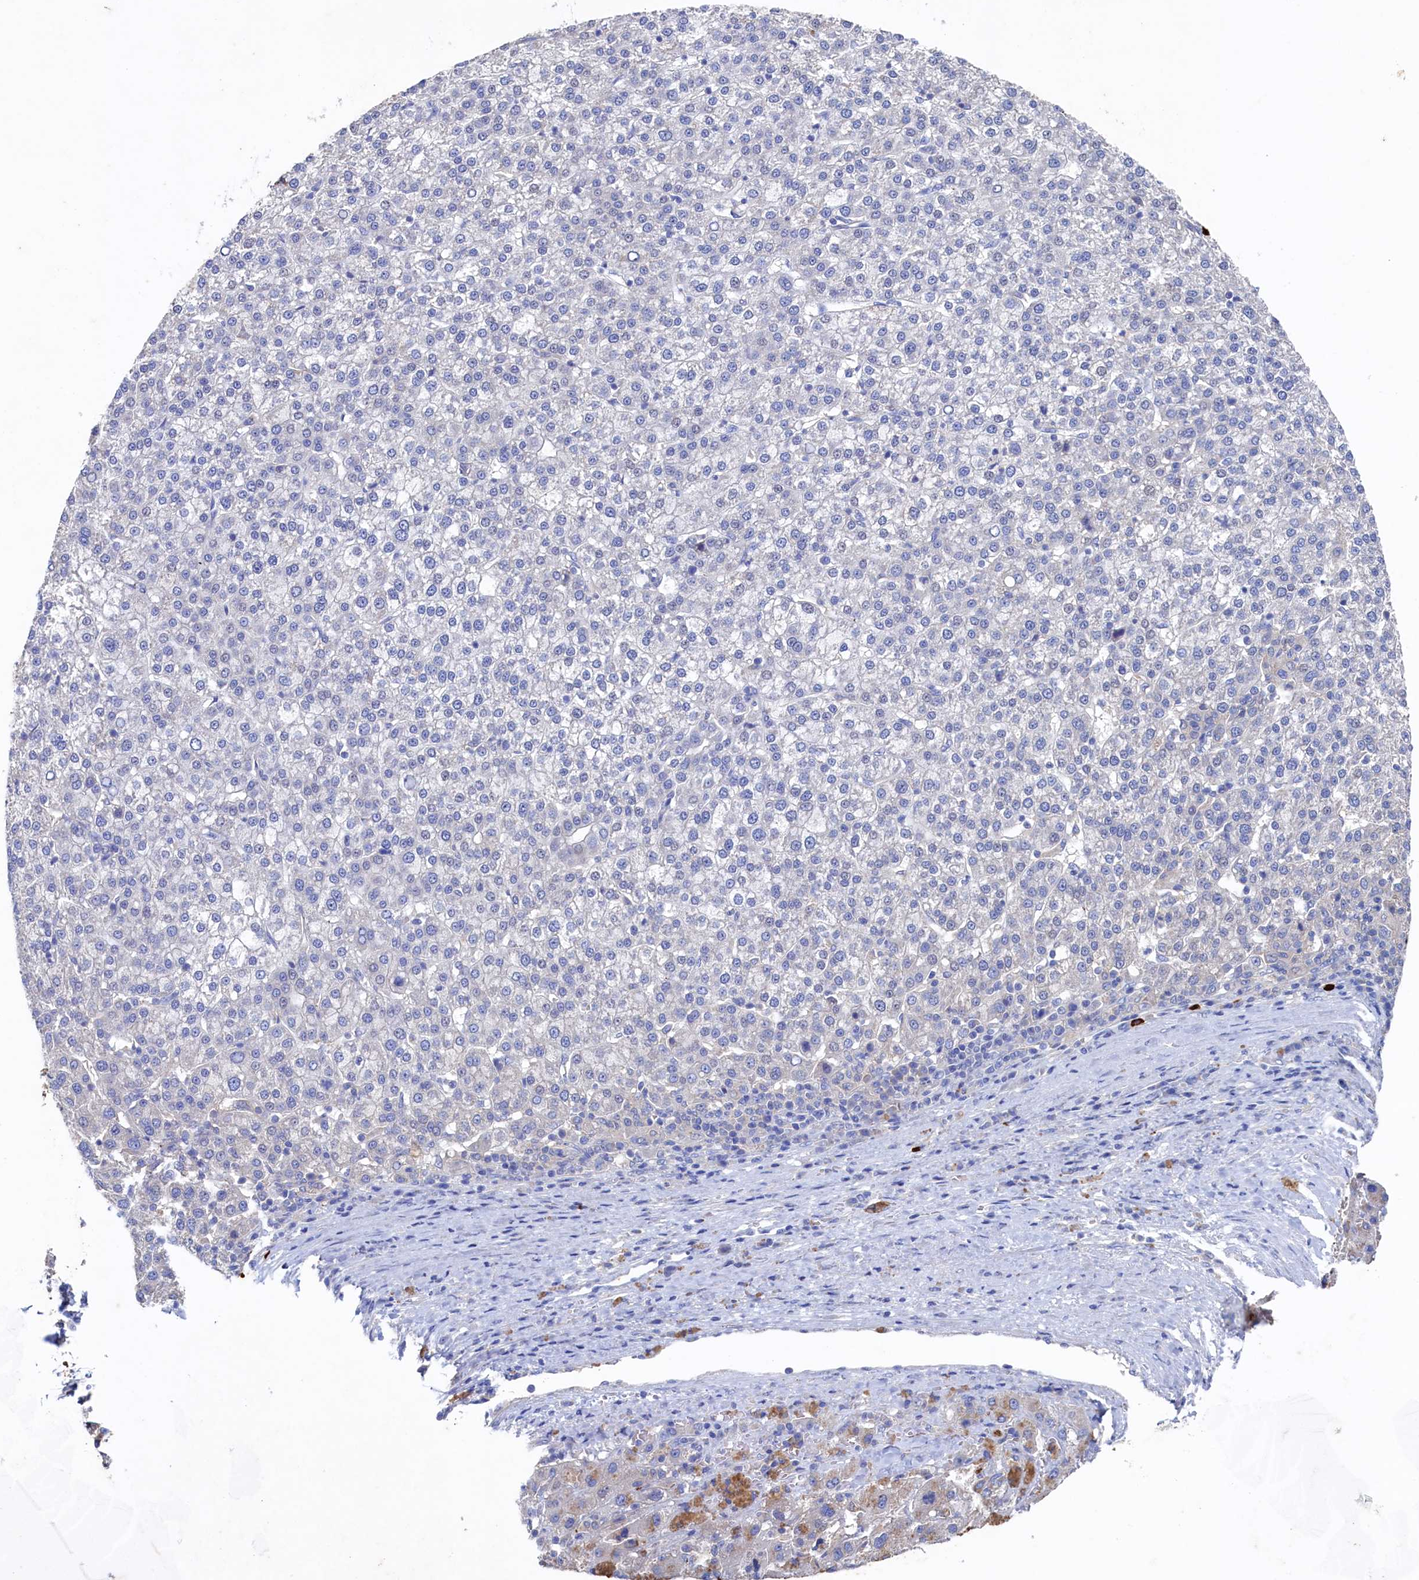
{"staining": {"intensity": "negative", "quantity": "none", "location": "none"}, "tissue": "liver cancer", "cell_type": "Tumor cells", "image_type": "cancer", "snomed": [{"axis": "morphology", "description": "Carcinoma, Hepatocellular, NOS"}, {"axis": "topography", "description": "Liver"}], "caption": "This is an immunohistochemistry micrograph of human liver cancer. There is no expression in tumor cells.", "gene": "CBLIF", "patient": {"sex": "female", "age": 58}}